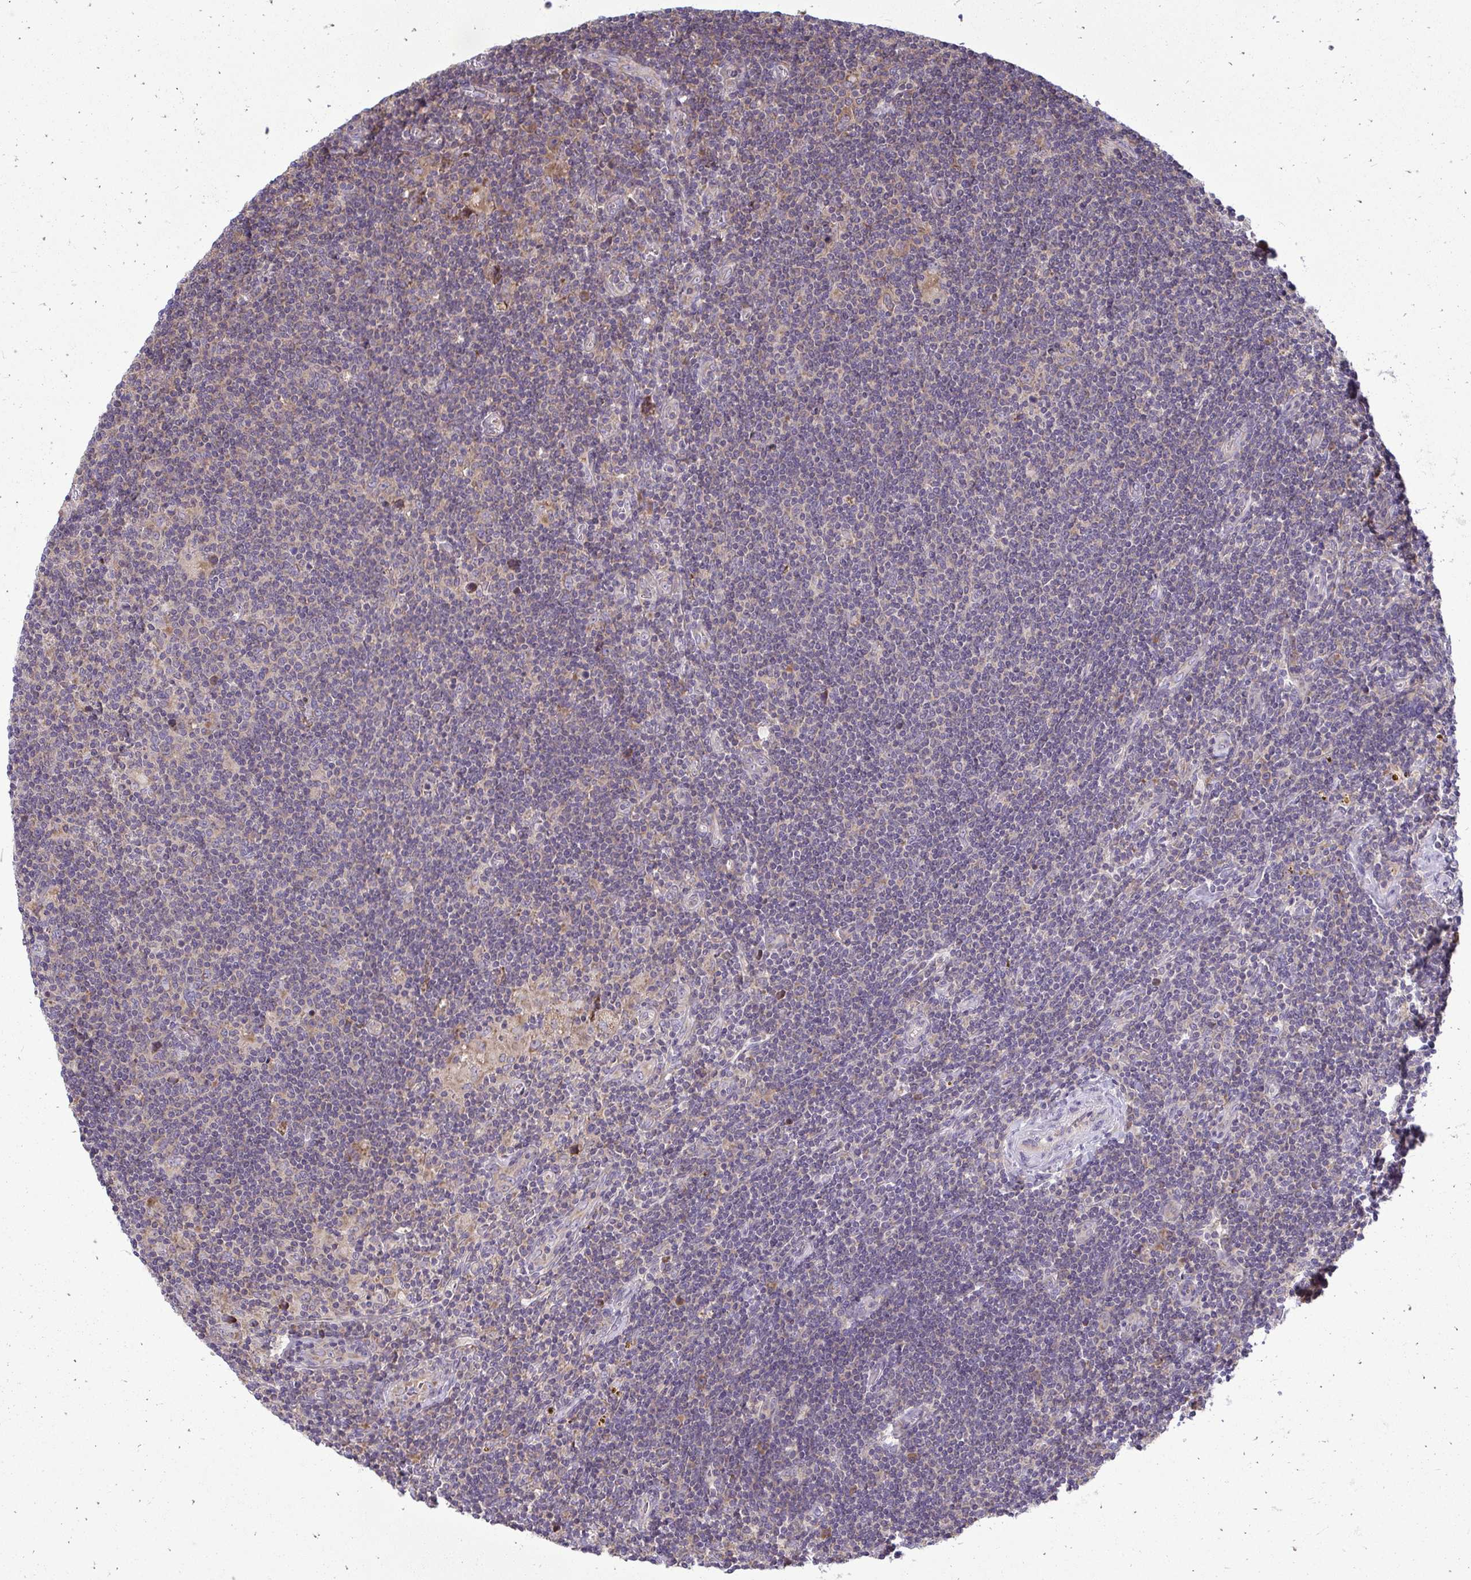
{"staining": {"intensity": "moderate", "quantity": "<25%", "location": "cytoplasmic/membranous"}, "tissue": "lymphoma", "cell_type": "Tumor cells", "image_type": "cancer", "snomed": [{"axis": "morphology", "description": "Hodgkin's disease, NOS"}, {"axis": "topography", "description": "Lymph node"}], "caption": "Immunohistochemical staining of human lymphoma exhibits low levels of moderate cytoplasmic/membranous staining in approximately <25% of tumor cells.", "gene": "RPLP2", "patient": {"sex": "male", "age": 40}}